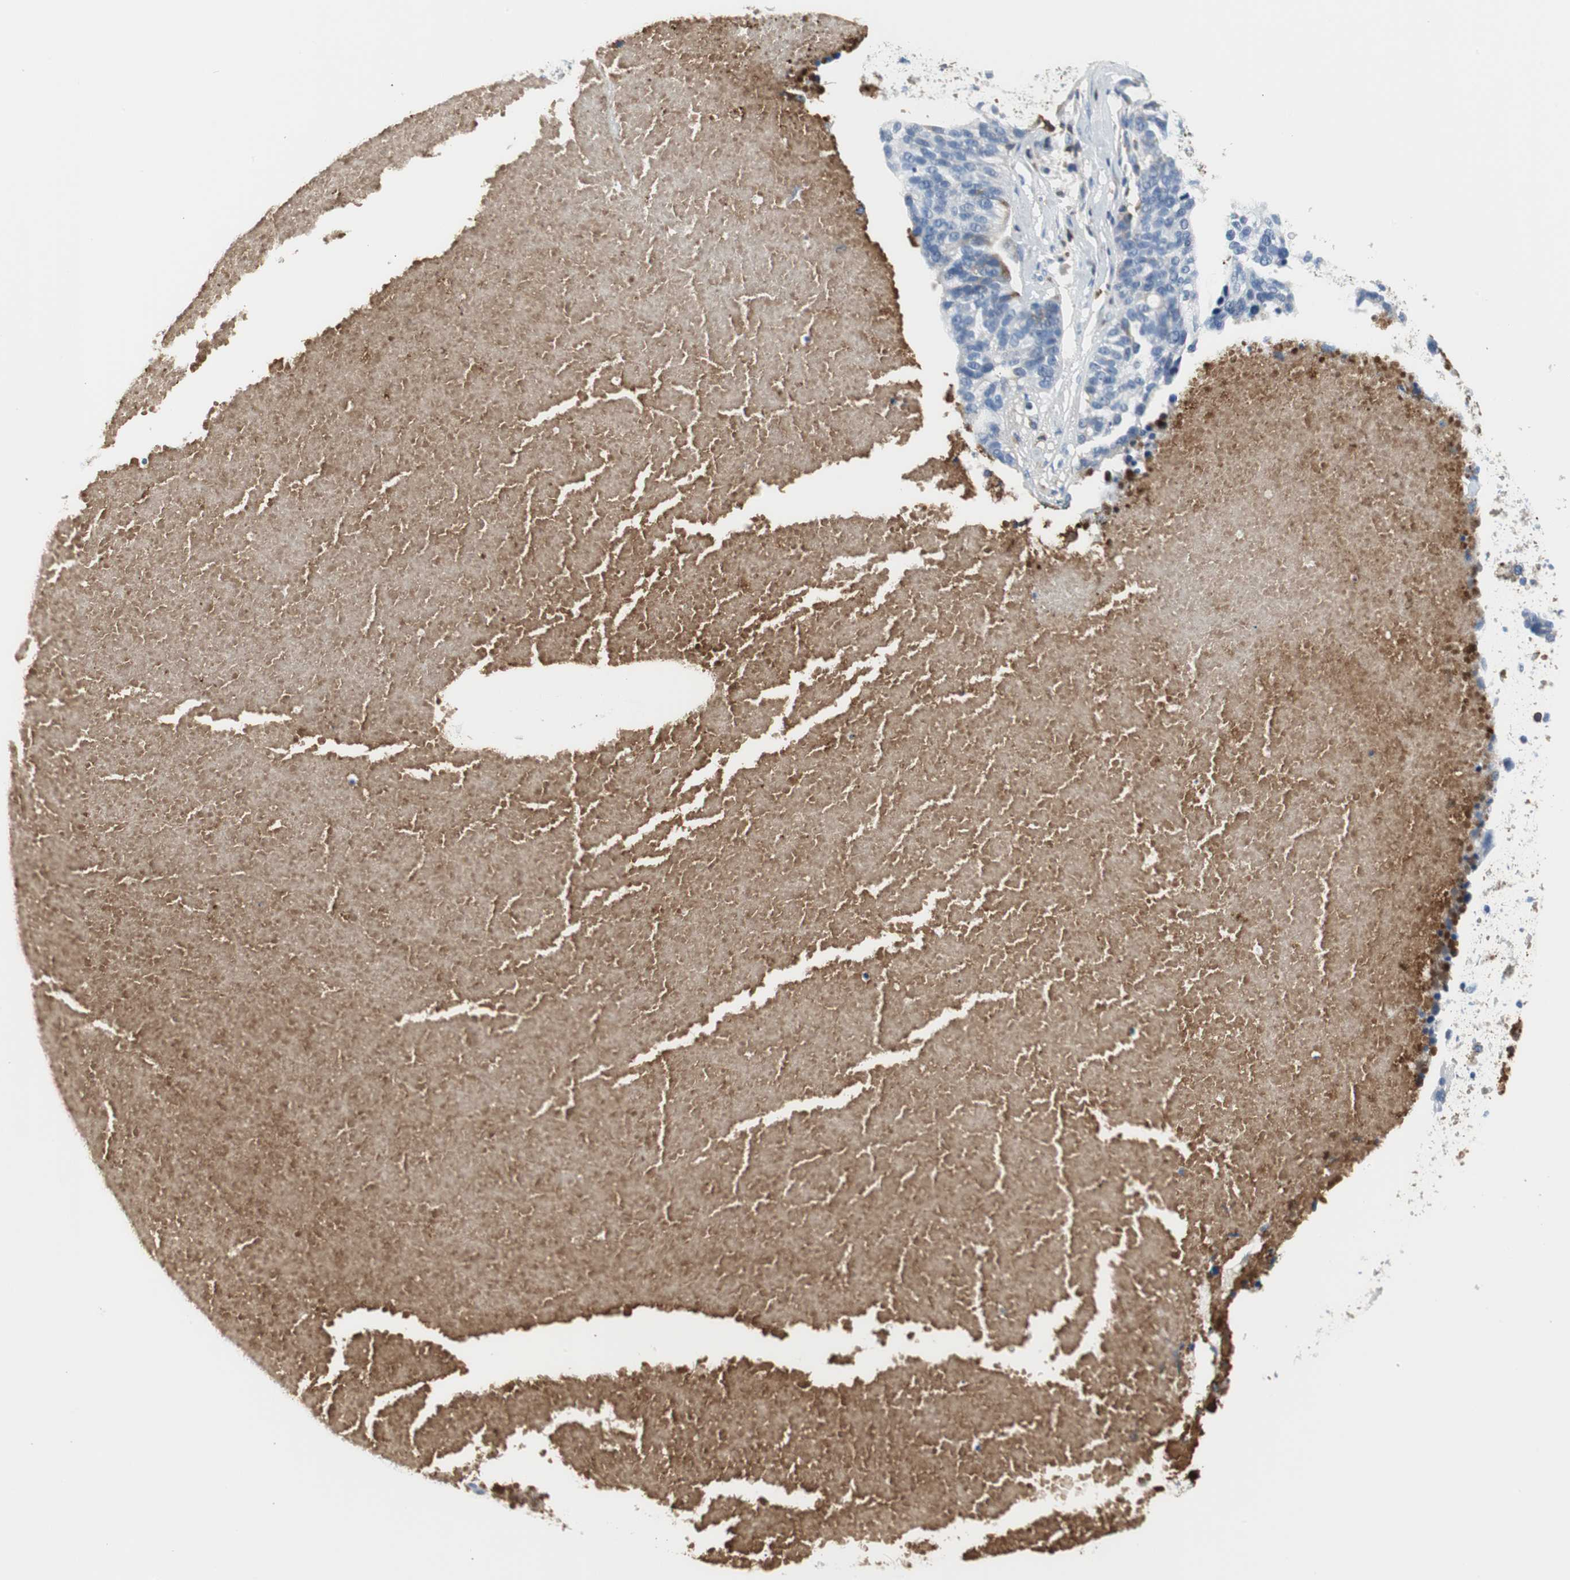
{"staining": {"intensity": "moderate", "quantity": "<25%", "location": "cytoplasmic/membranous"}, "tissue": "ovarian cancer", "cell_type": "Tumor cells", "image_type": "cancer", "snomed": [{"axis": "morphology", "description": "Cystadenocarcinoma, serous, NOS"}, {"axis": "topography", "description": "Ovary"}], "caption": "Immunohistochemical staining of human ovarian cancer (serous cystadenocarcinoma) demonstrates low levels of moderate cytoplasmic/membranous protein staining in about <25% of tumor cells.", "gene": "APCS", "patient": {"sex": "female", "age": 59}}